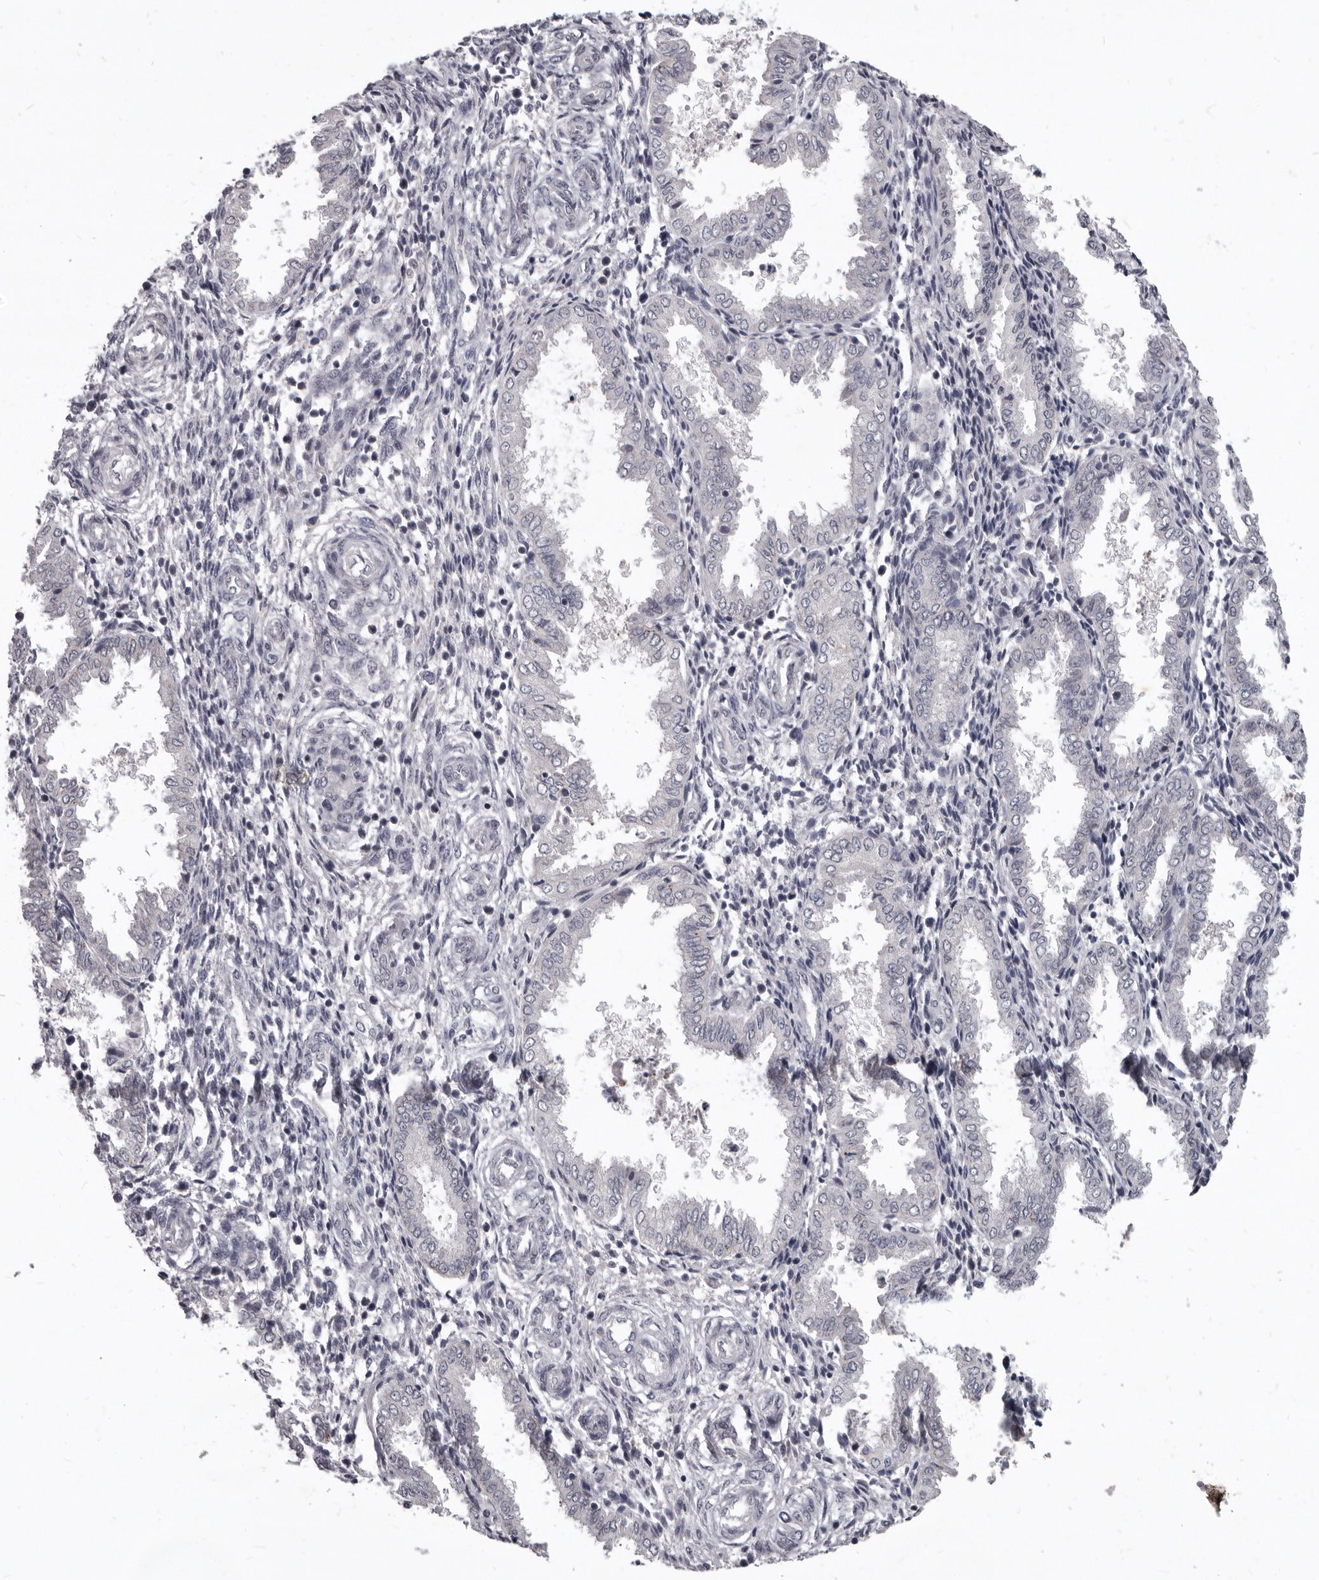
{"staining": {"intensity": "negative", "quantity": "none", "location": "none"}, "tissue": "endometrium", "cell_type": "Cells in endometrial stroma", "image_type": "normal", "snomed": [{"axis": "morphology", "description": "Normal tissue, NOS"}, {"axis": "topography", "description": "Endometrium"}], "caption": "Immunohistochemistry (IHC) of unremarkable endometrium displays no positivity in cells in endometrial stroma.", "gene": "SULT1E1", "patient": {"sex": "female", "age": 33}}